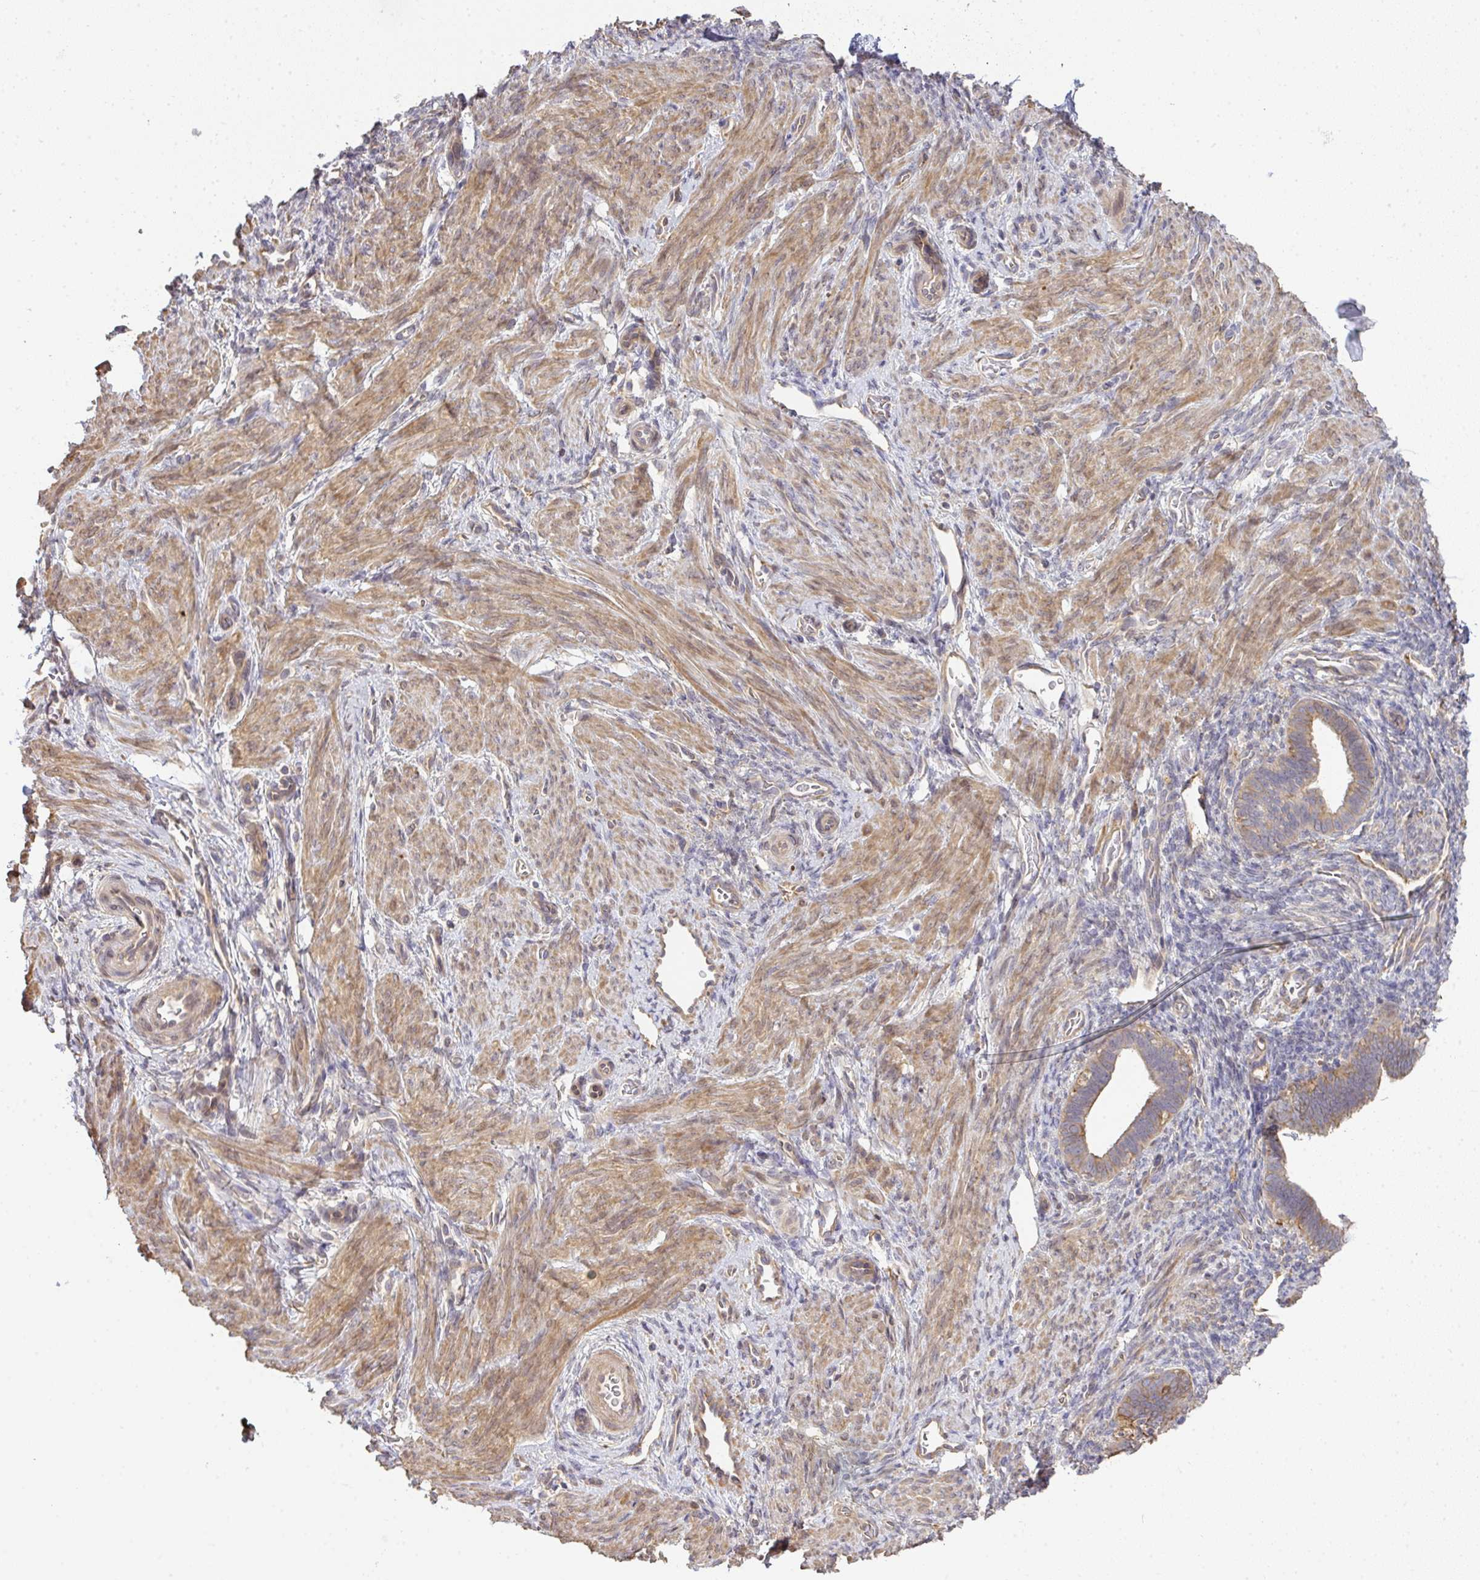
{"staining": {"intensity": "negative", "quantity": "none", "location": "none"}, "tissue": "endometrium", "cell_type": "Cells in endometrial stroma", "image_type": "normal", "snomed": [{"axis": "morphology", "description": "Normal tissue, NOS"}, {"axis": "topography", "description": "Endometrium"}], "caption": "Endometrium stained for a protein using IHC shows no positivity cells in endometrial stroma.", "gene": "EEF1AKMT1", "patient": {"sex": "female", "age": 34}}